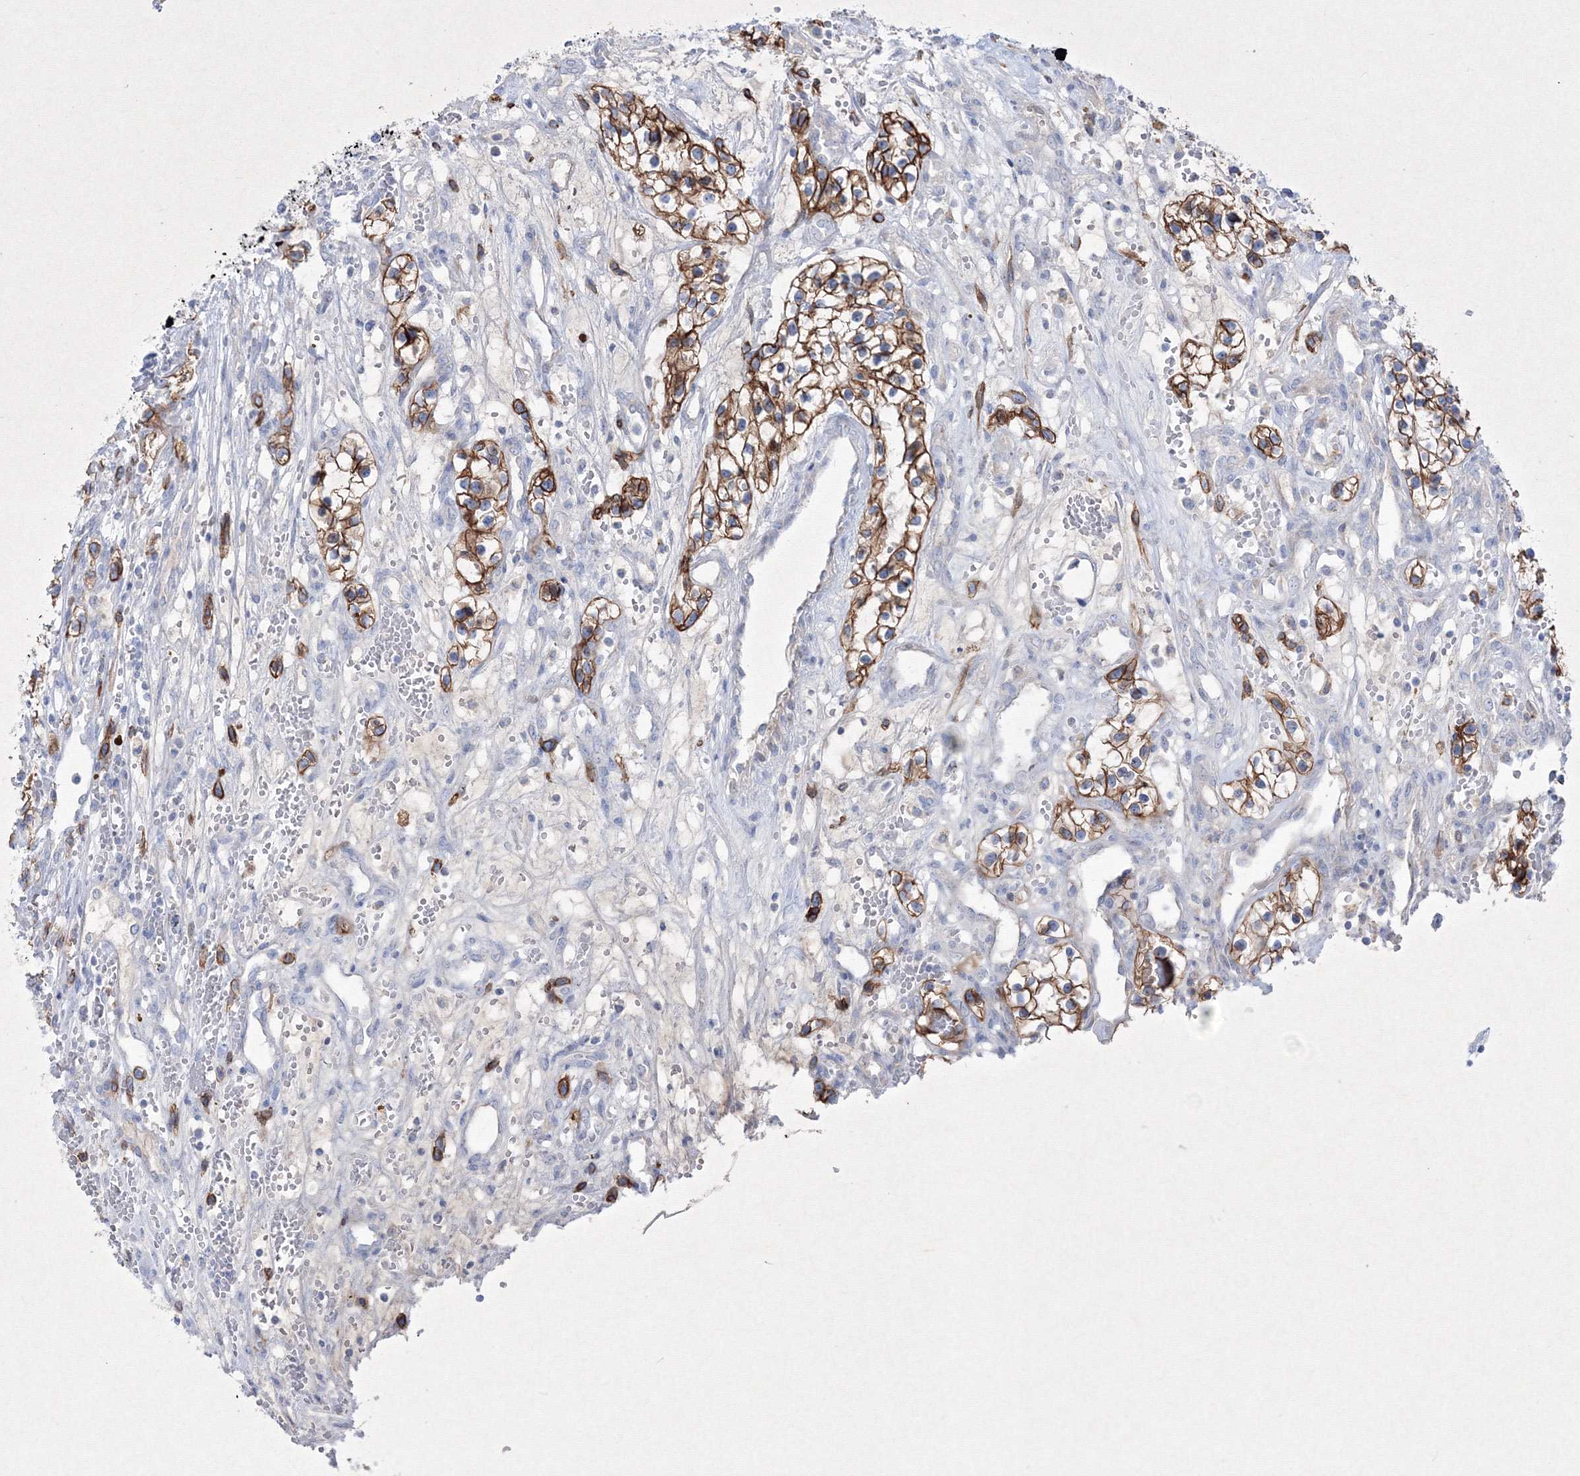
{"staining": {"intensity": "strong", "quantity": "25%-75%", "location": "cytoplasmic/membranous"}, "tissue": "renal cancer", "cell_type": "Tumor cells", "image_type": "cancer", "snomed": [{"axis": "morphology", "description": "Adenocarcinoma, NOS"}, {"axis": "topography", "description": "Kidney"}], "caption": "A high-resolution image shows immunohistochemistry staining of renal cancer (adenocarcinoma), which shows strong cytoplasmic/membranous positivity in about 25%-75% of tumor cells.", "gene": "TMEM139", "patient": {"sex": "female", "age": 57}}